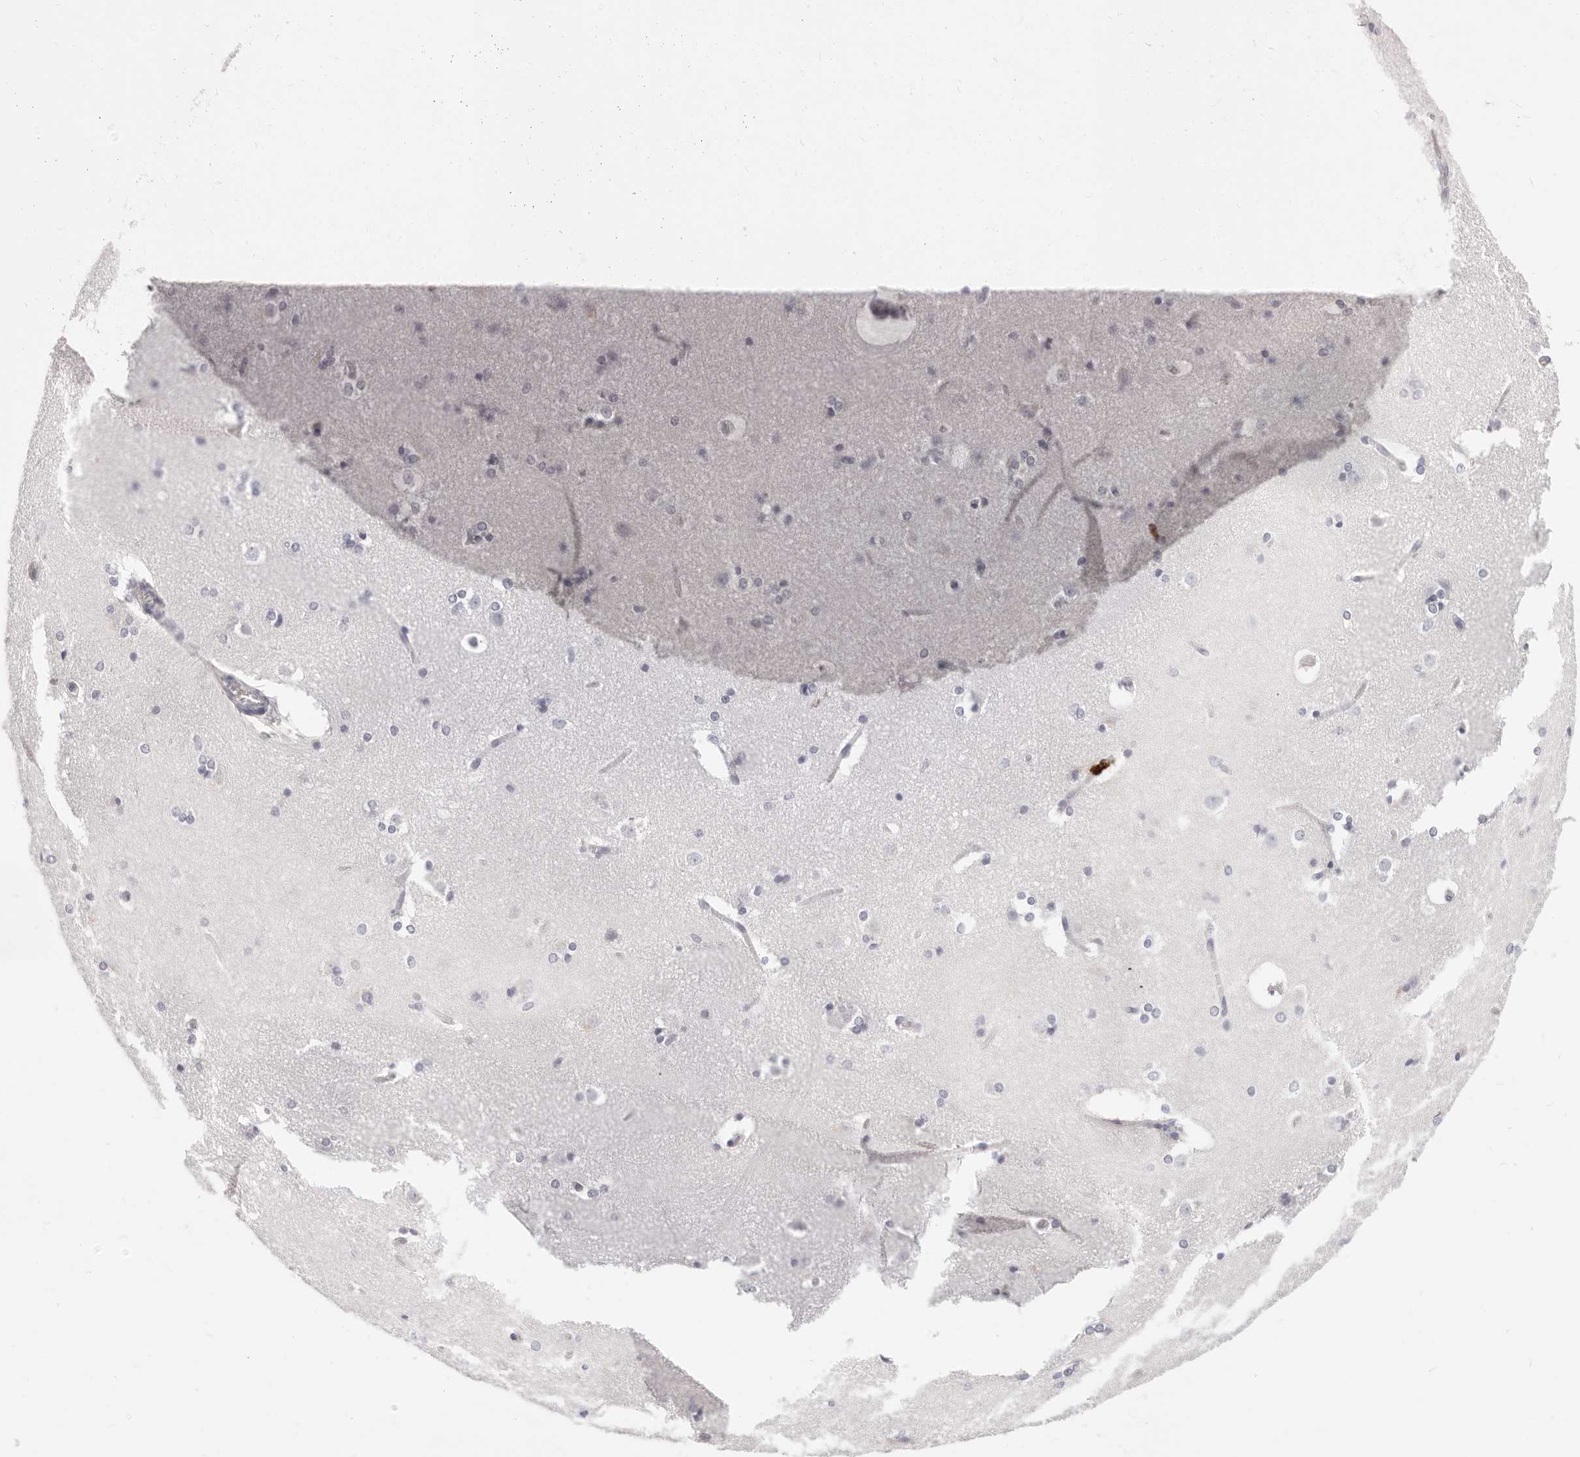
{"staining": {"intensity": "negative", "quantity": "none", "location": "none"}, "tissue": "caudate", "cell_type": "Glial cells", "image_type": "normal", "snomed": [{"axis": "morphology", "description": "Normal tissue, NOS"}, {"axis": "topography", "description": "Lateral ventricle wall"}], "caption": "This is an immunohistochemistry (IHC) photomicrograph of benign caudate. There is no positivity in glial cells.", "gene": "CAMP", "patient": {"sex": "female", "age": 19}}